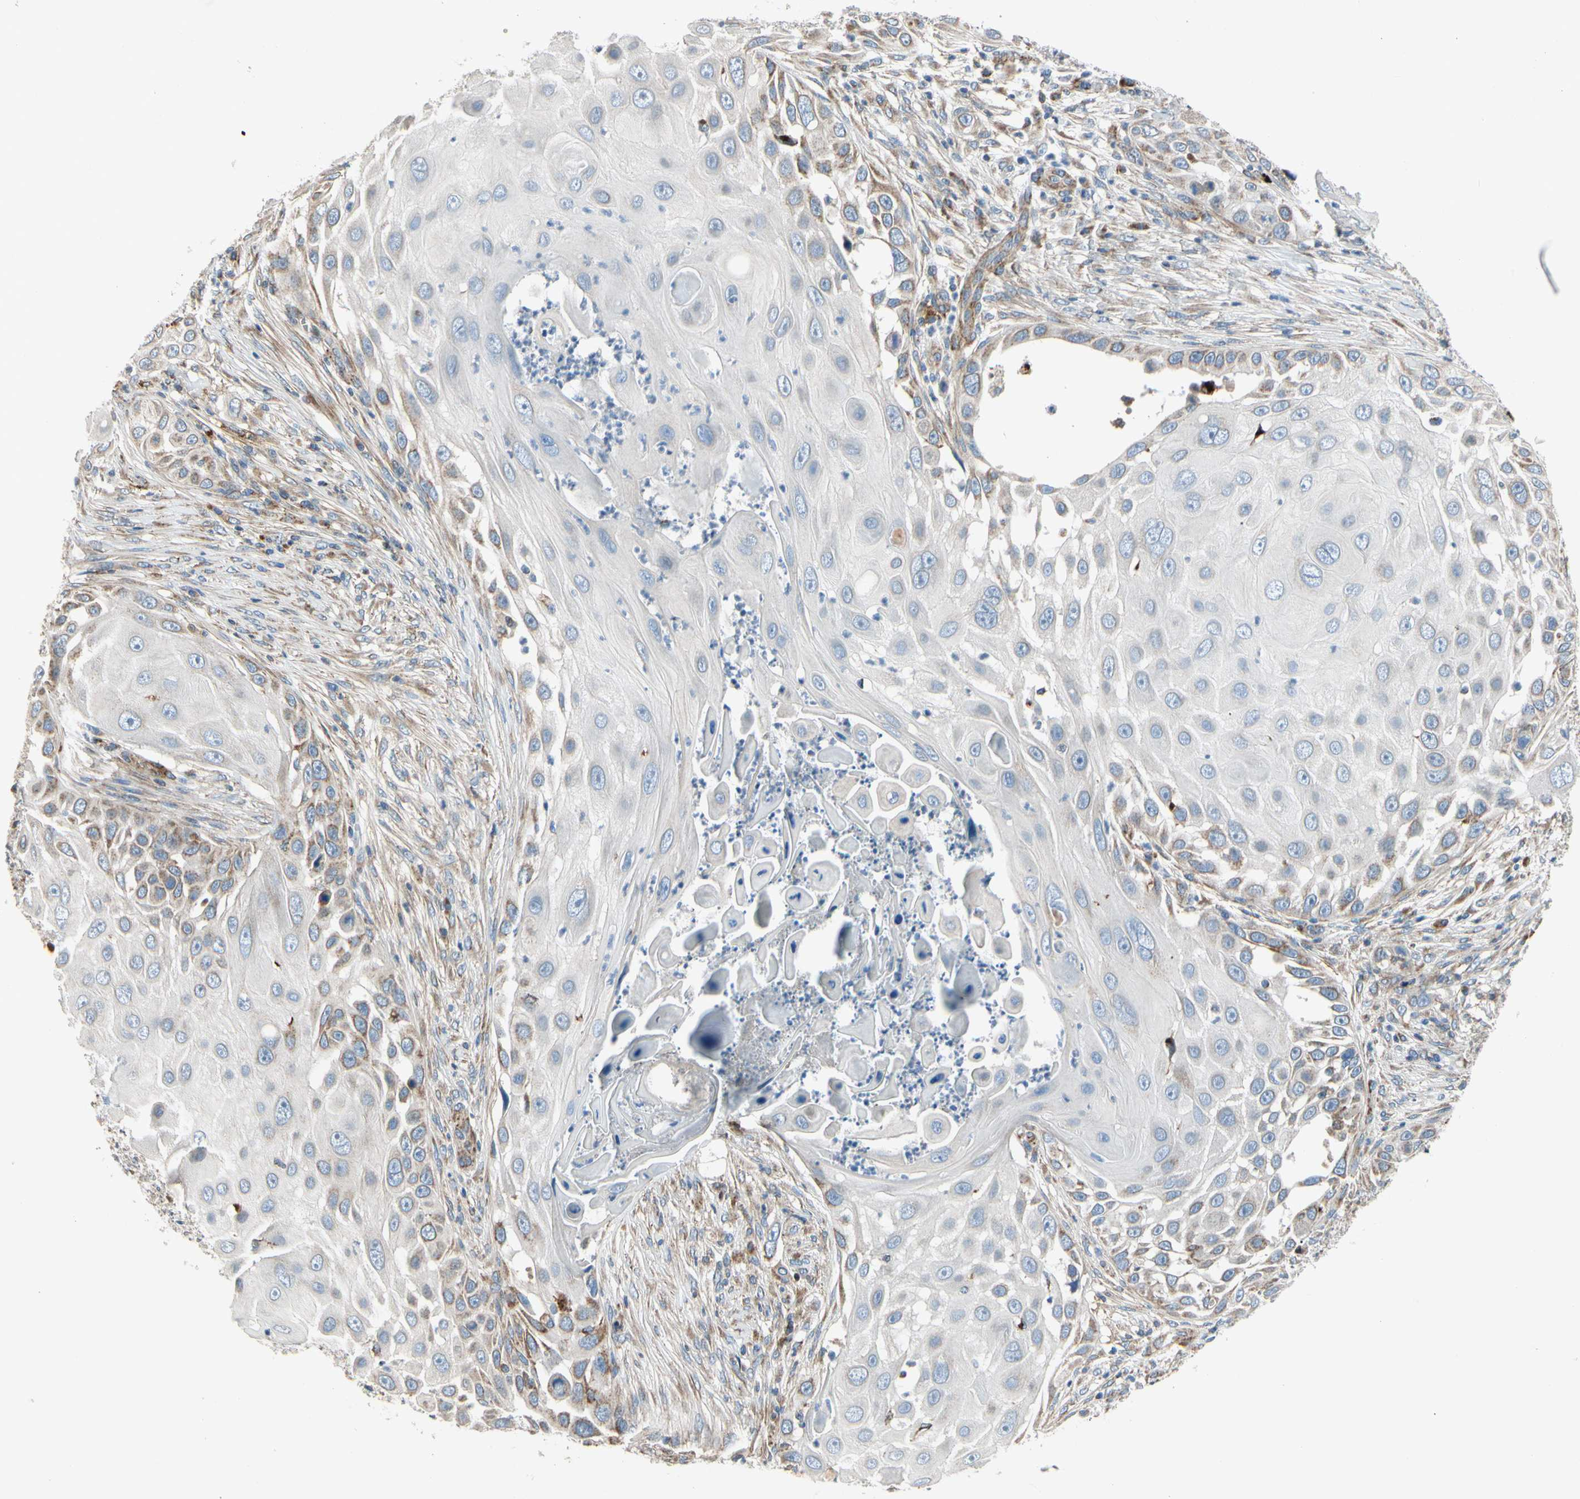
{"staining": {"intensity": "weak", "quantity": ">75%", "location": "cytoplasmic/membranous"}, "tissue": "skin cancer", "cell_type": "Tumor cells", "image_type": "cancer", "snomed": [{"axis": "morphology", "description": "Squamous cell carcinoma, NOS"}, {"axis": "topography", "description": "Skin"}], "caption": "Tumor cells show weak cytoplasmic/membranous staining in about >75% of cells in skin cancer.", "gene": "MRPL9", "patient": {"sex": "female", "age": 44}}